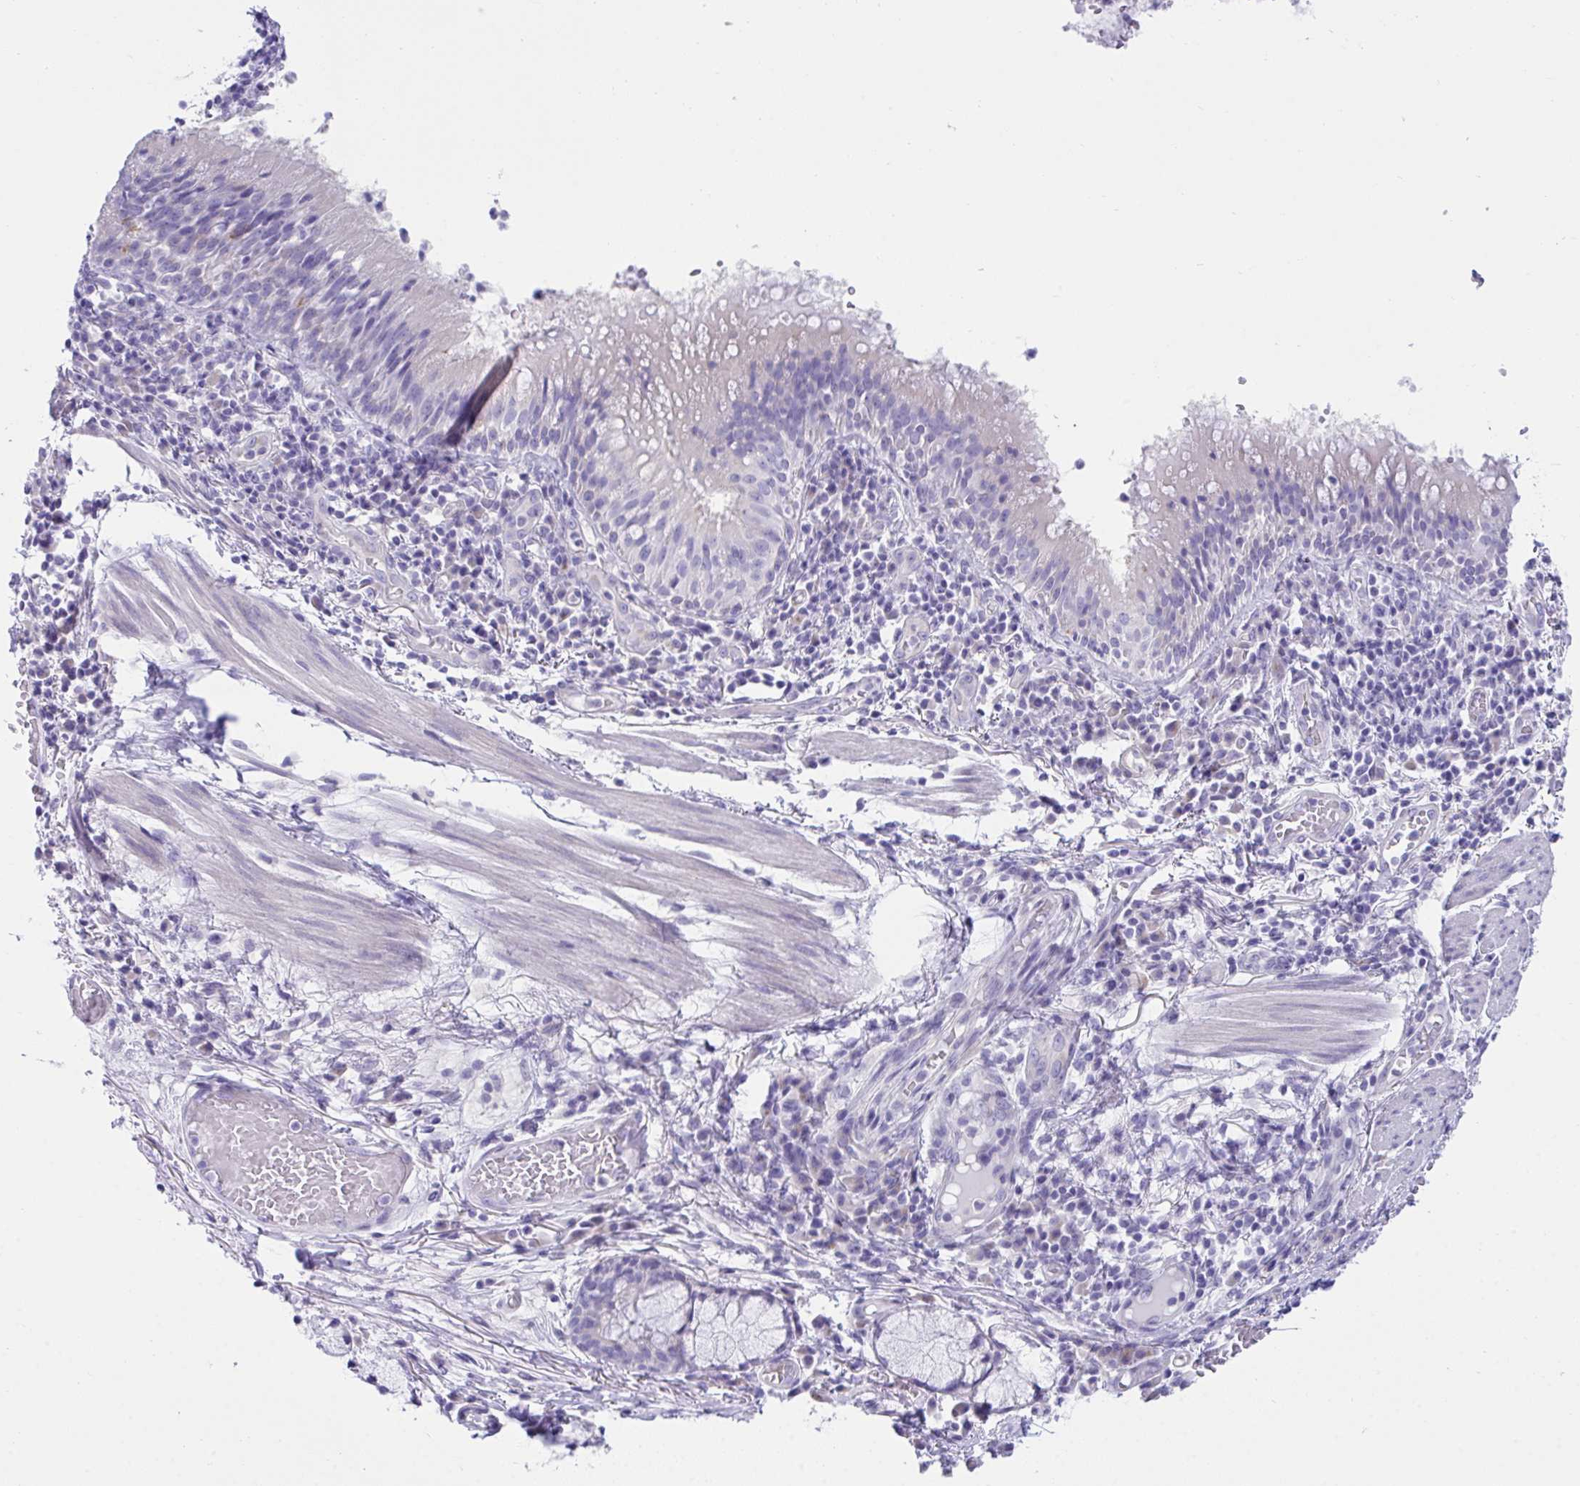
{"staining": {"intensity": "negative", "quantity": "none", "location": "none"}, "tissue": "bronchus", "cell_type": "Respiratory epithelial cells", "image_type": "normal", "snomed": [{"axis": "morphology", "description": "Normal tissue, NOS"}, {"axis": "topography", "description": "Cartilage tissue"}, {"axis": "topography", "description": "Bronchus"}], "caption": "Immunohistochemical staining of normal bronchus demonstrates no significant positivity in respiratory epithelial cells.", "gene": "TMEM106B", "patient": {"sex": "male", "age": 56}}